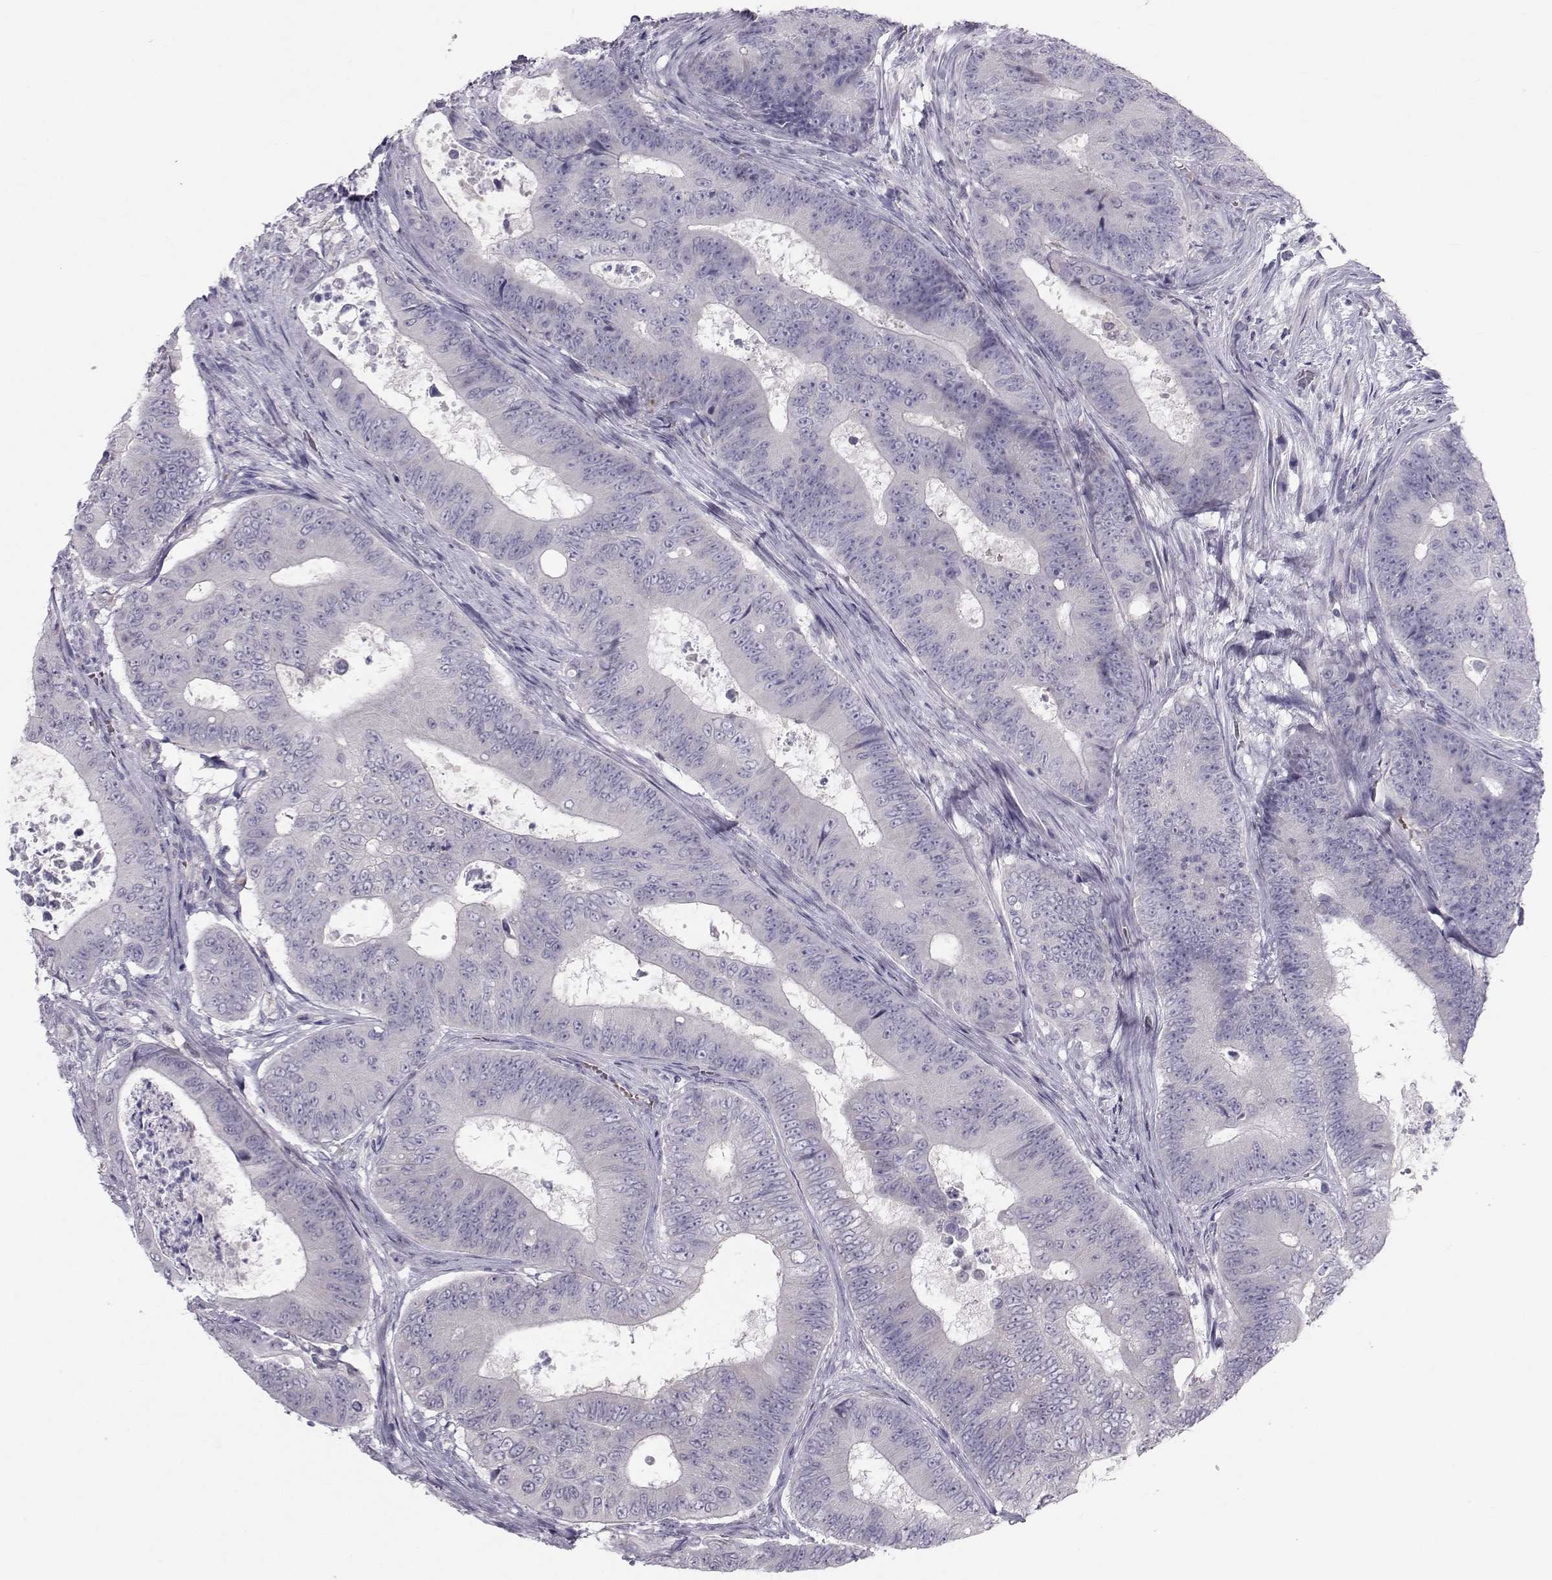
{"staining": {"intensity": "negative", "quantity": "none", "location": "none"}, "tissue": "colorectal cancer", "cell_type": "Tumor cells", "image_type": "cancer", "snomed": [{"axis": "morphology", "description": "Adenocarcinoma, NOS"}, {"axis": "topography", "description": "Colon"}], "caption": "Immunohistochemical staining of colorectal cancer (adenocarcinoma) exhibits no significant positivity in tumor cells. Brightfield microscopy of immunohistochemistry stained with DAB (brown) and hematoxylin (blue), captured at high magnification.", "gene": "GARIN3", "patient": {"sex": "female", "age": 48}}